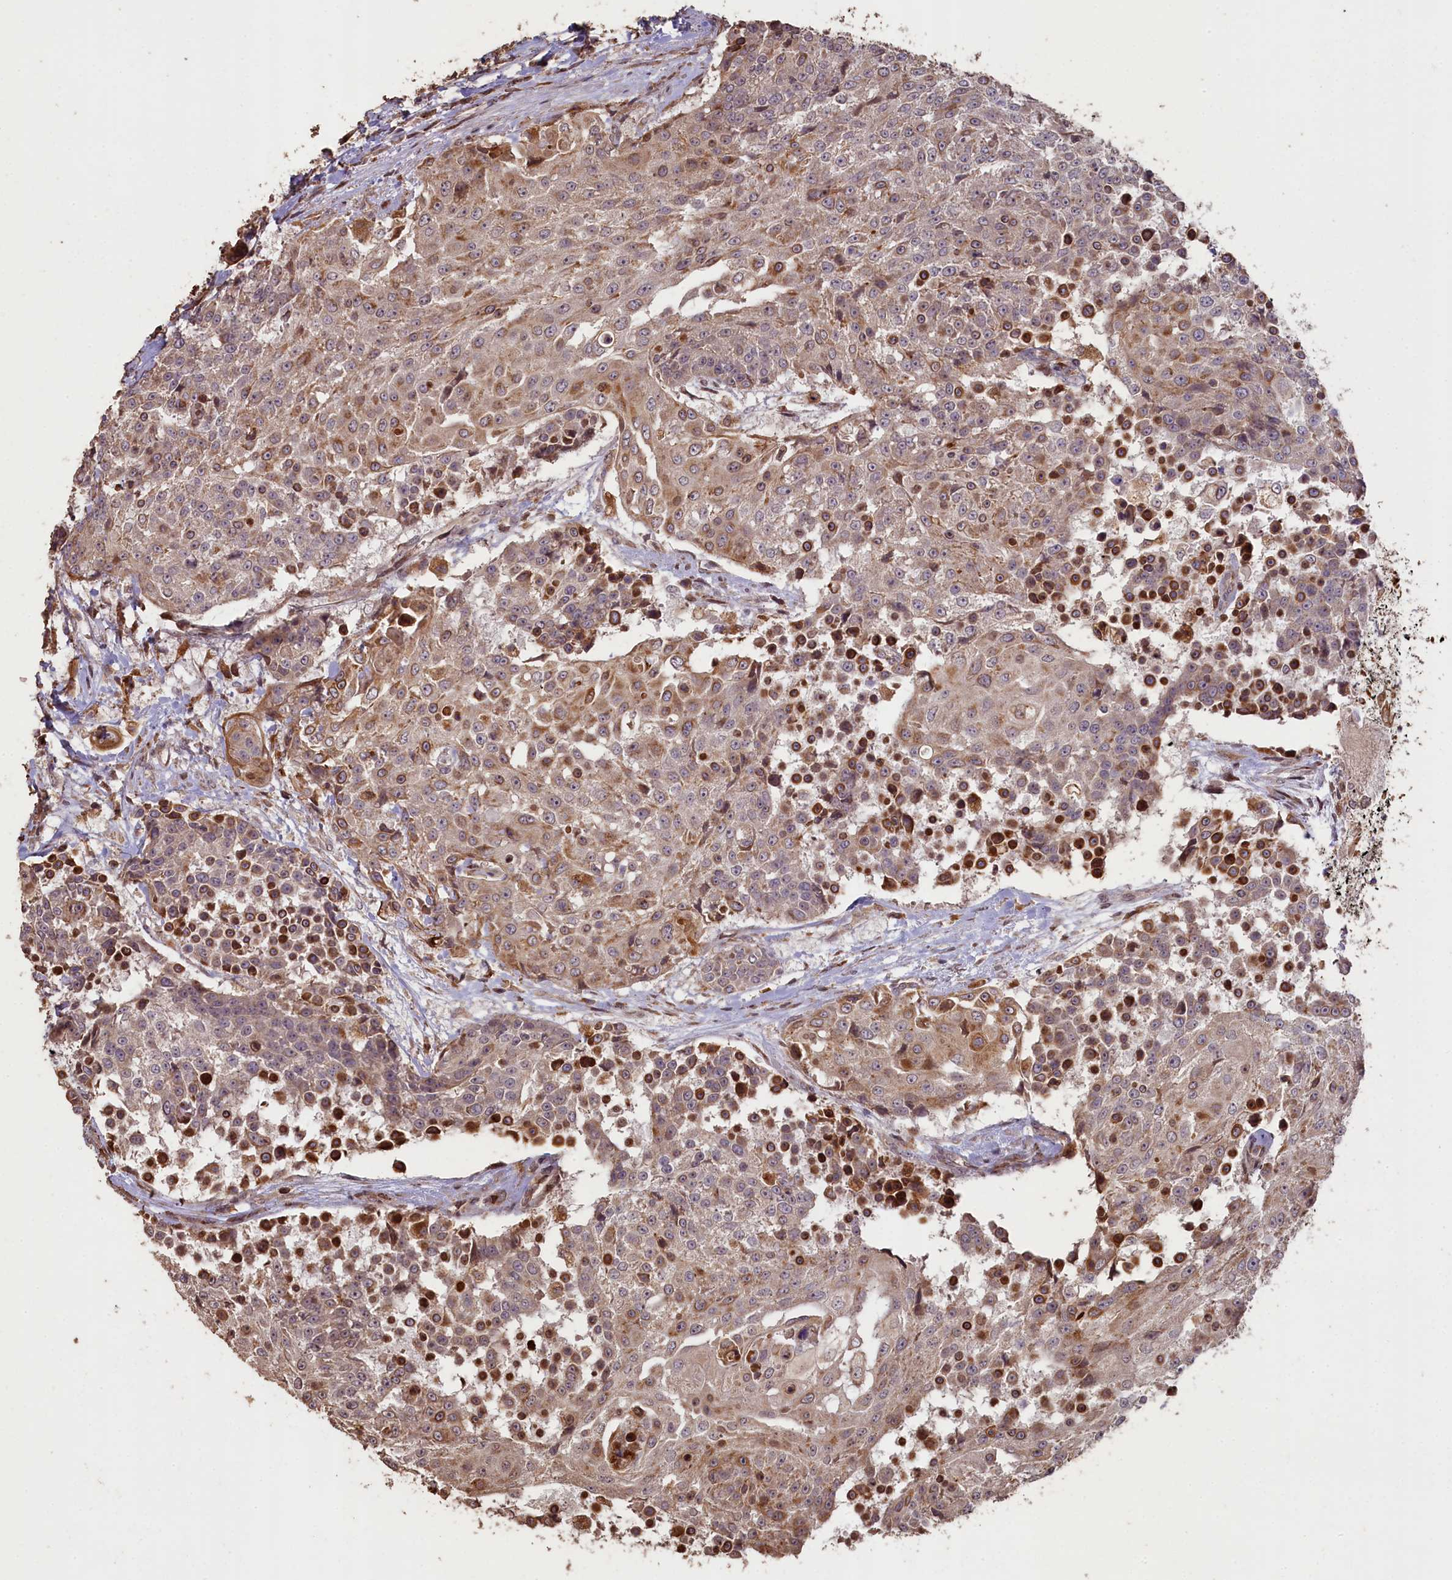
{"staining": {"intensity": "moderate", "quantity": "25%-75%", "location": "cytoplasmic/membranous"}, "tissue": "urothelial cancer", "cell_type": "Tumor cells", "image_type": "cancer", "snomed": [{"axis": "morphology", "description": "Urothelial carcinoma, High grade"}, {"axis": "topography", "description": "Urinary bladder"}], "caption": "About 25%-75% of tumor cells in urothelial cancer show moderate cytoplasmic/membranous protein staining as visualized by brown immunohistochemical staining.", "gene": "SLC38A7", "patient": {"sex": "female", "age": 63}}